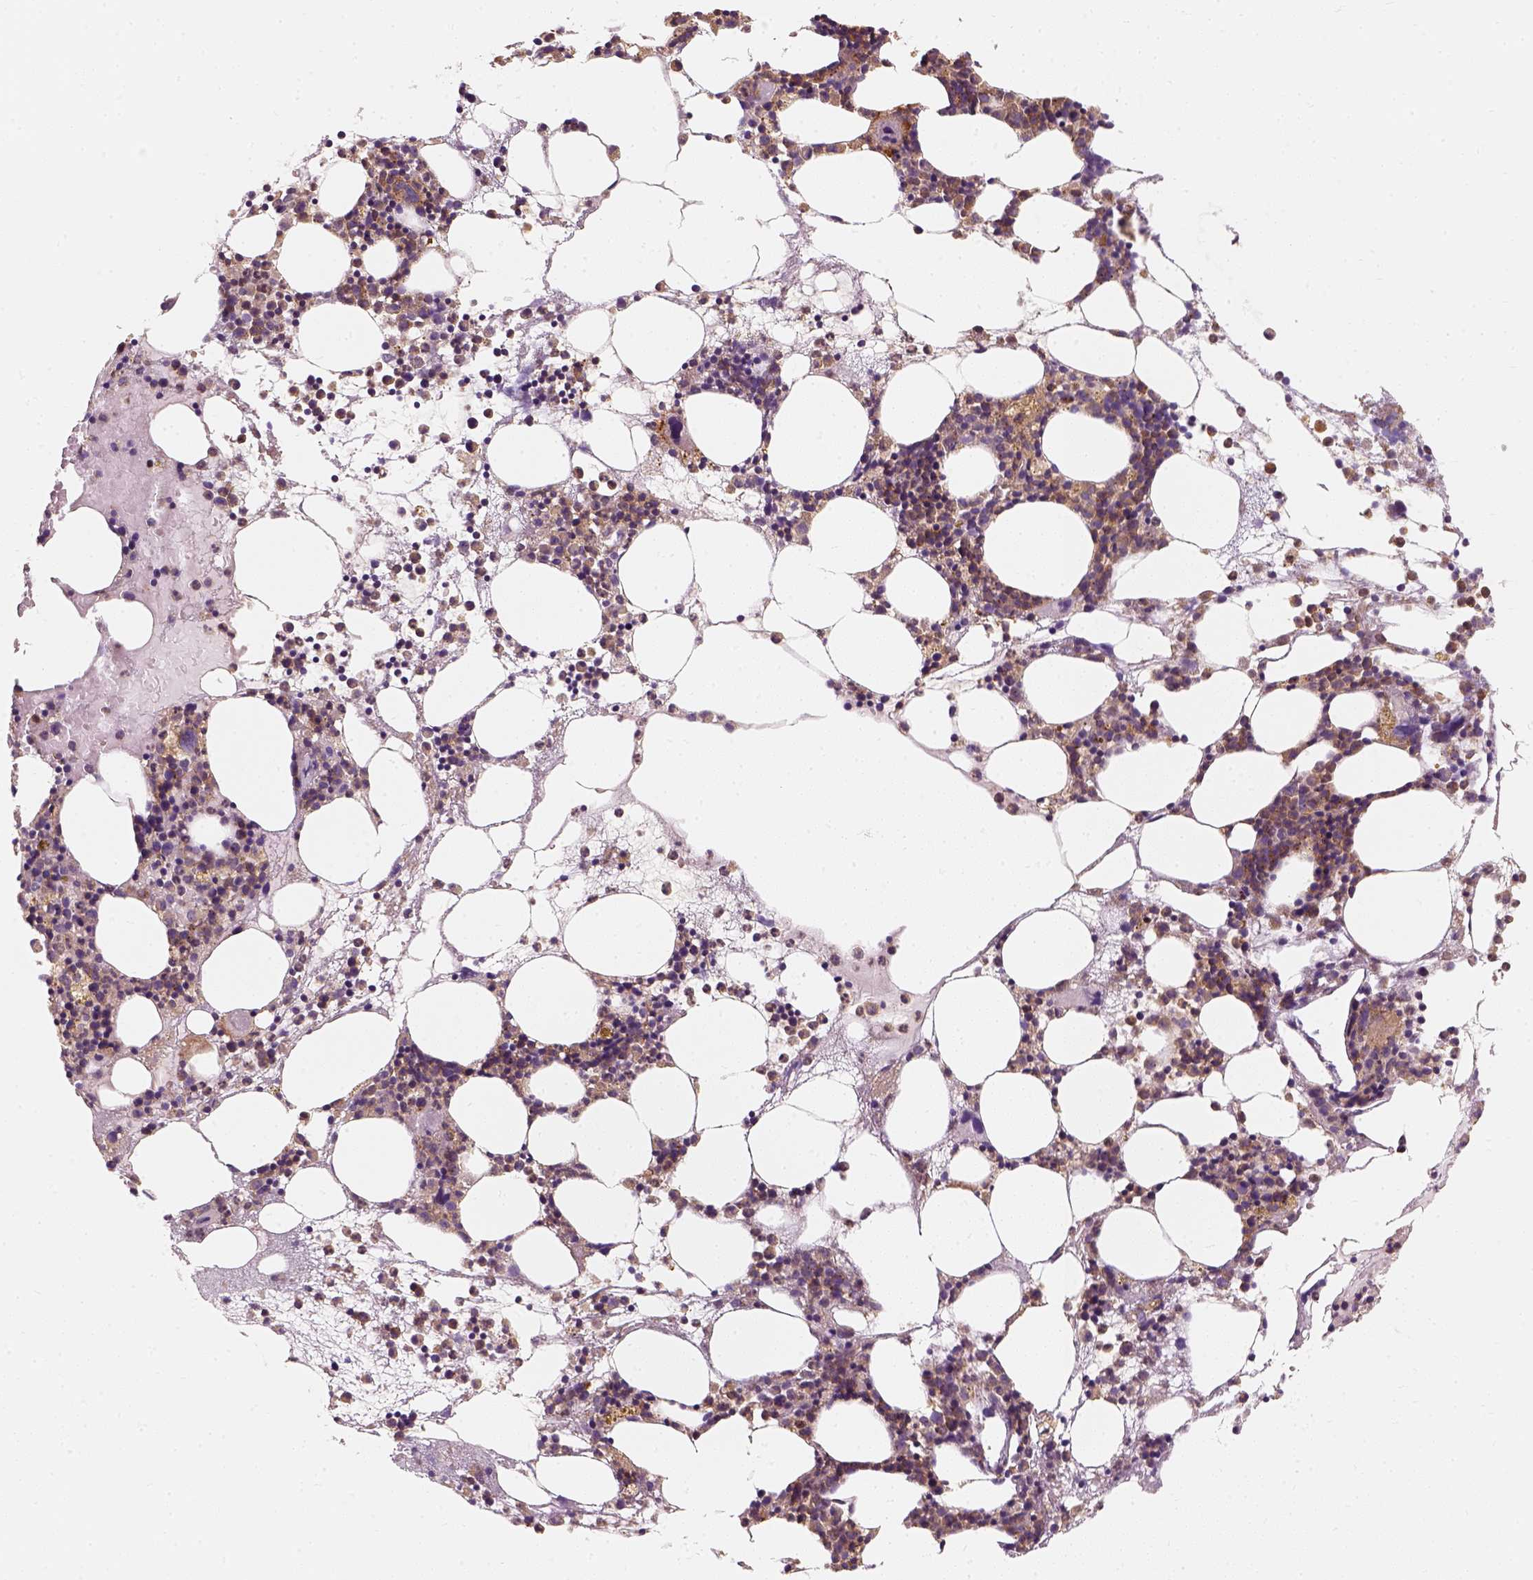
{"staining": {"intensity": "moderate", "quantity": "<25%", "location": "cytoplasmic/membranous,nuclear"}, "tissue": "bone marrow", "cell_type": "Hematopoietic cells", "image_type": "normal", "snomed": [{"axis": "morphology", "description": "Normal tissue, NOS"}, {"axis": "topography", "description": "Bone marrow"}], "caption": "Immunohistochemistry image of benign human bone marrow stained for a protein (brown), which exhibits low levels of moderate cytoplasmic/membranous,nuclear positivity in approximately <25% of hematopoietic cells.", "gene": "SQSTM1", "patient": {"sex": "male", "age": 54}}